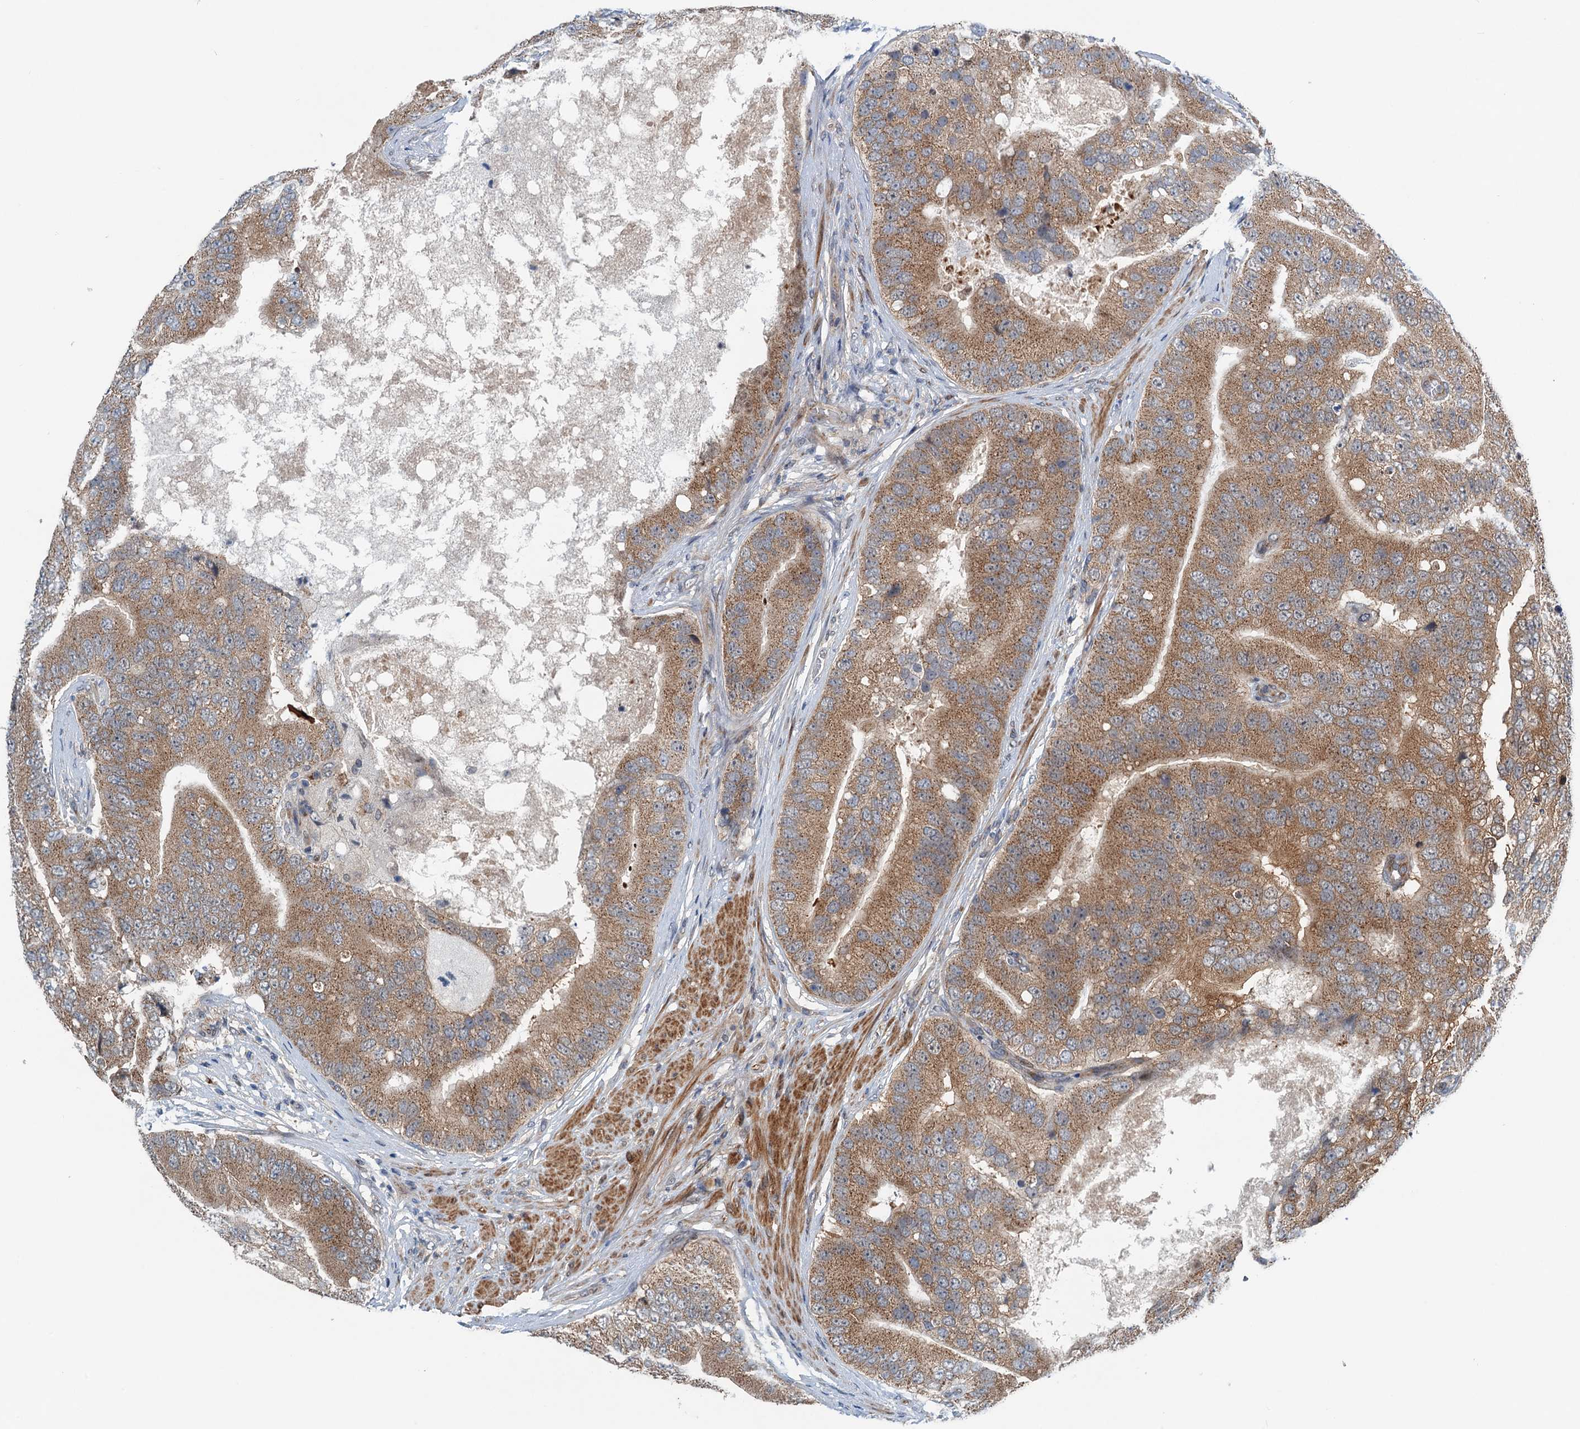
{"staining": {"intensity": "moderate", "quantity": ">75%", "location": "cytoplasmic/membranous"}, "tissue": "prostate cancer", "cell_type": "Tumor cells", "image_type": "cancer", "snomed": [{"axis": "morphology", "description": "Adenocarcinoma, High grade"}, {"axis": "topography", "description": "Prostate"}], "caption": "Protein expression analysis of human prostate cancer reveals moderate cytoplasmic/membranous positivity in about >75% of tumor cells. (DAB = brown stain, brightfield microscopy at high magnification).", "gene": "DYNC2I2", "patient": {"sex": "male", "age": 70}}